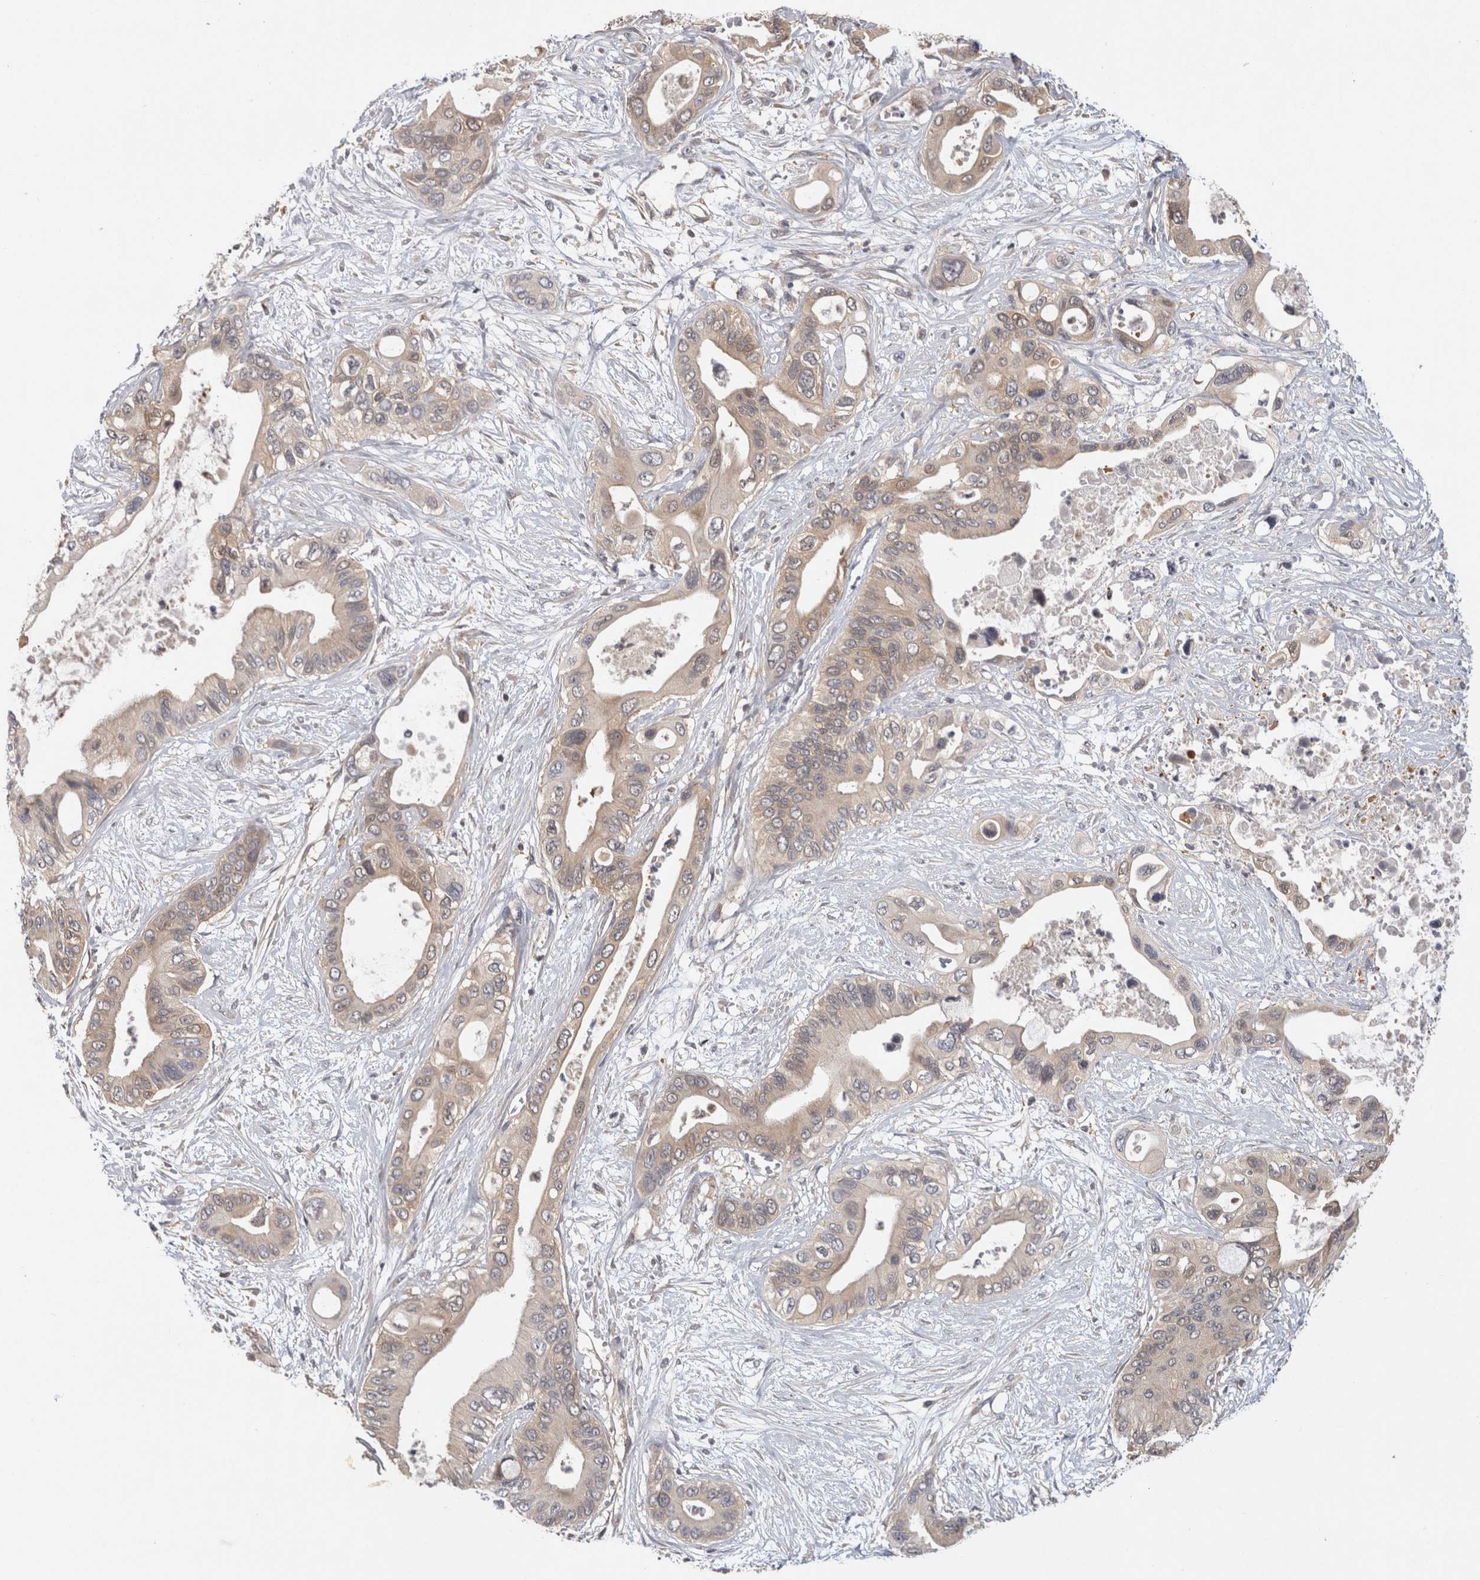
{"staining": {"intensity": "weak", "quantity": "25%-75%", "location": "cytoplasmic/membranous"}, "tissue": "pancreatic cancer", "cell_type": "Tumor cells", "image_type": "cancer", "snomed": [{"axis": "morphology", "description": "Adenocarcinoma, NOS"}, {"axis": "topography", "description": "Pancreas"}], "caption": "Immunohistochemistry micrograph of neoplastic tissue: adenocarcinoma (pancreatic) stained using immunohistochemistry (IHC) reveals low levels of weak protein expression localized specifically in the cytoplasmic/membranous of tumor cells, appearing as a cytoplasmic/membranous brown color.", "gene": "ACAT2", "patient": {"sex": "male", "age": 66}}